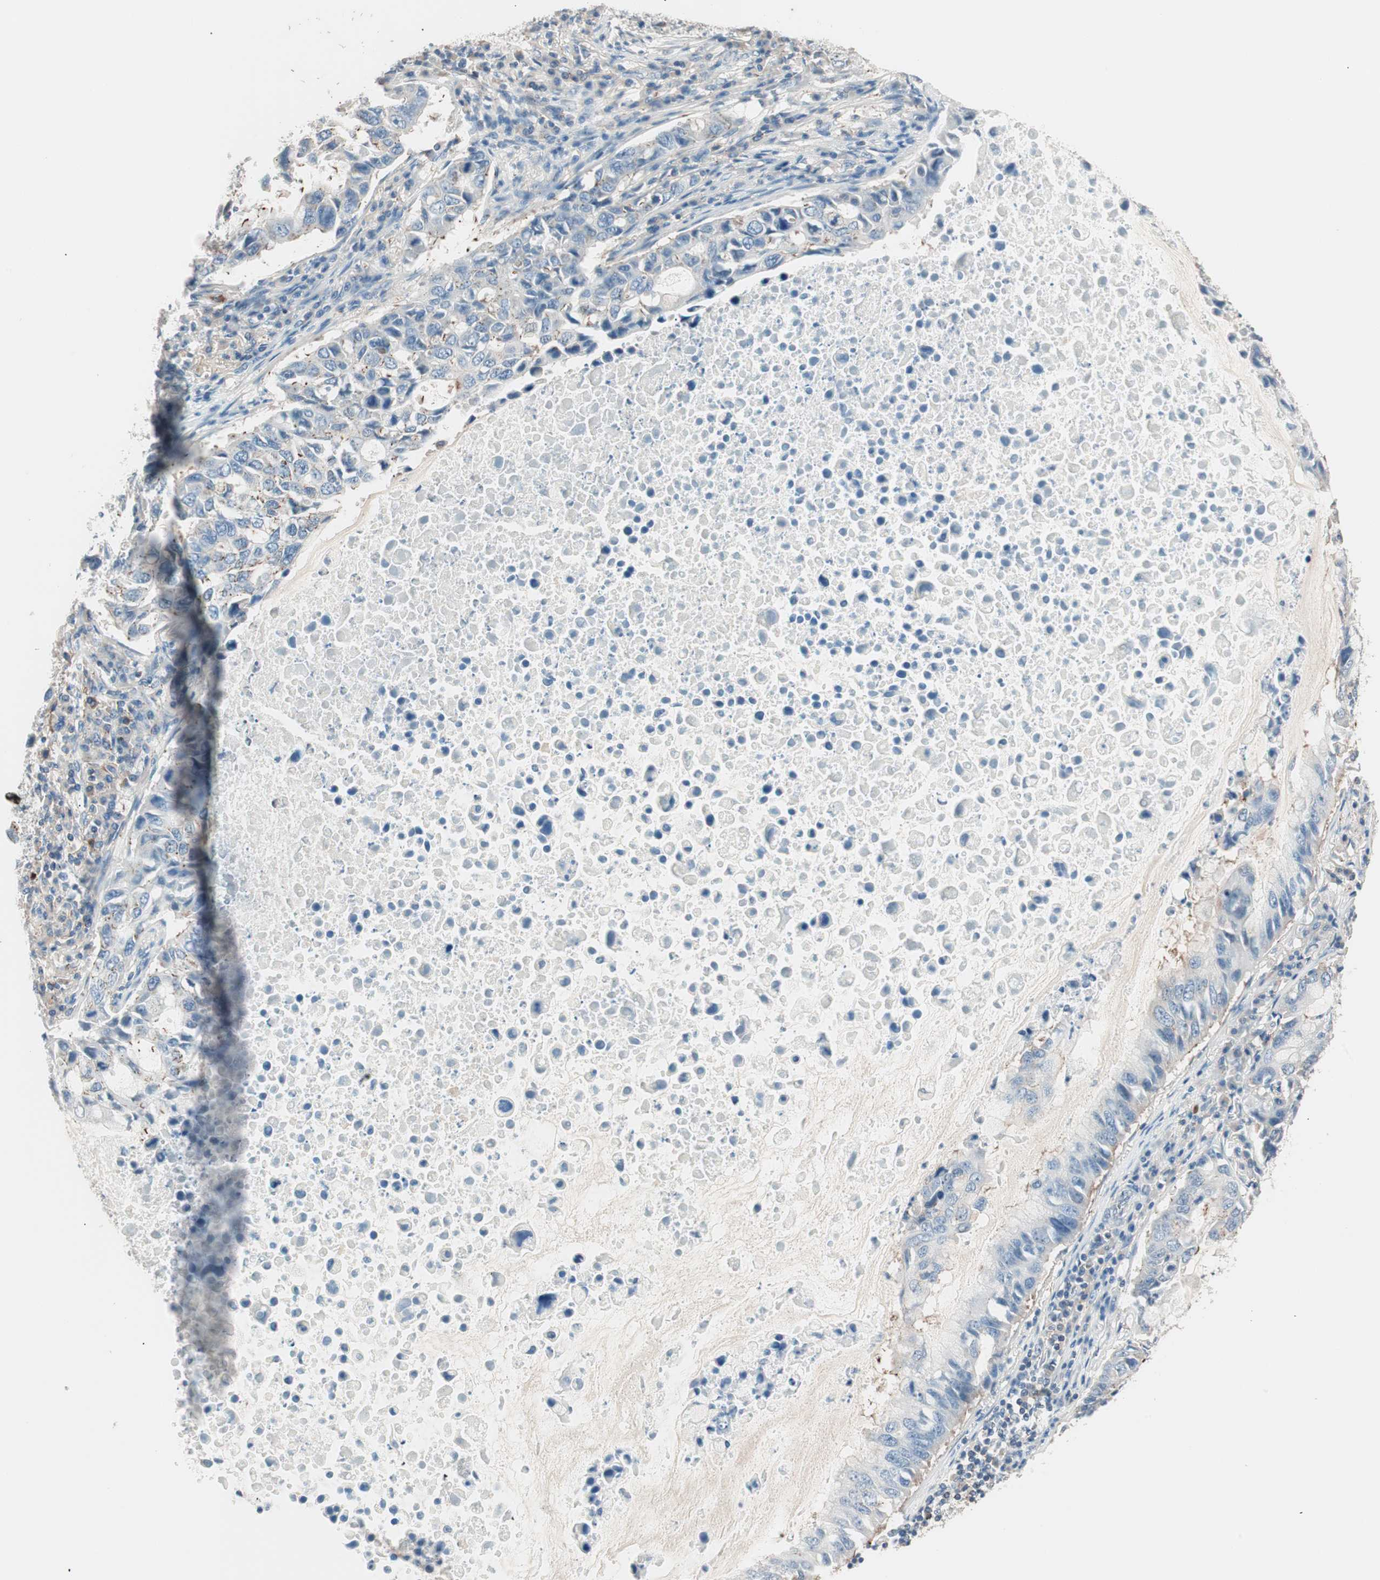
{"staining": {"intensity": "negative", "quantity": "none", "location": "none"}, "tissue": "lung cancer", "cell_type": "Tumor cells", "image_type": "cancer", "snomed": [{"axis": "morphology", "description": "Adenocarcinoma, NOS"}, {"axis": "topography", "description": "Lung"}], "caption": "Immunohistochemical staining of human lung cancer shows no significant positivity in tumor cells.", "gene": "RAD54B", "patient": {"sex": "male", "age": 64}}